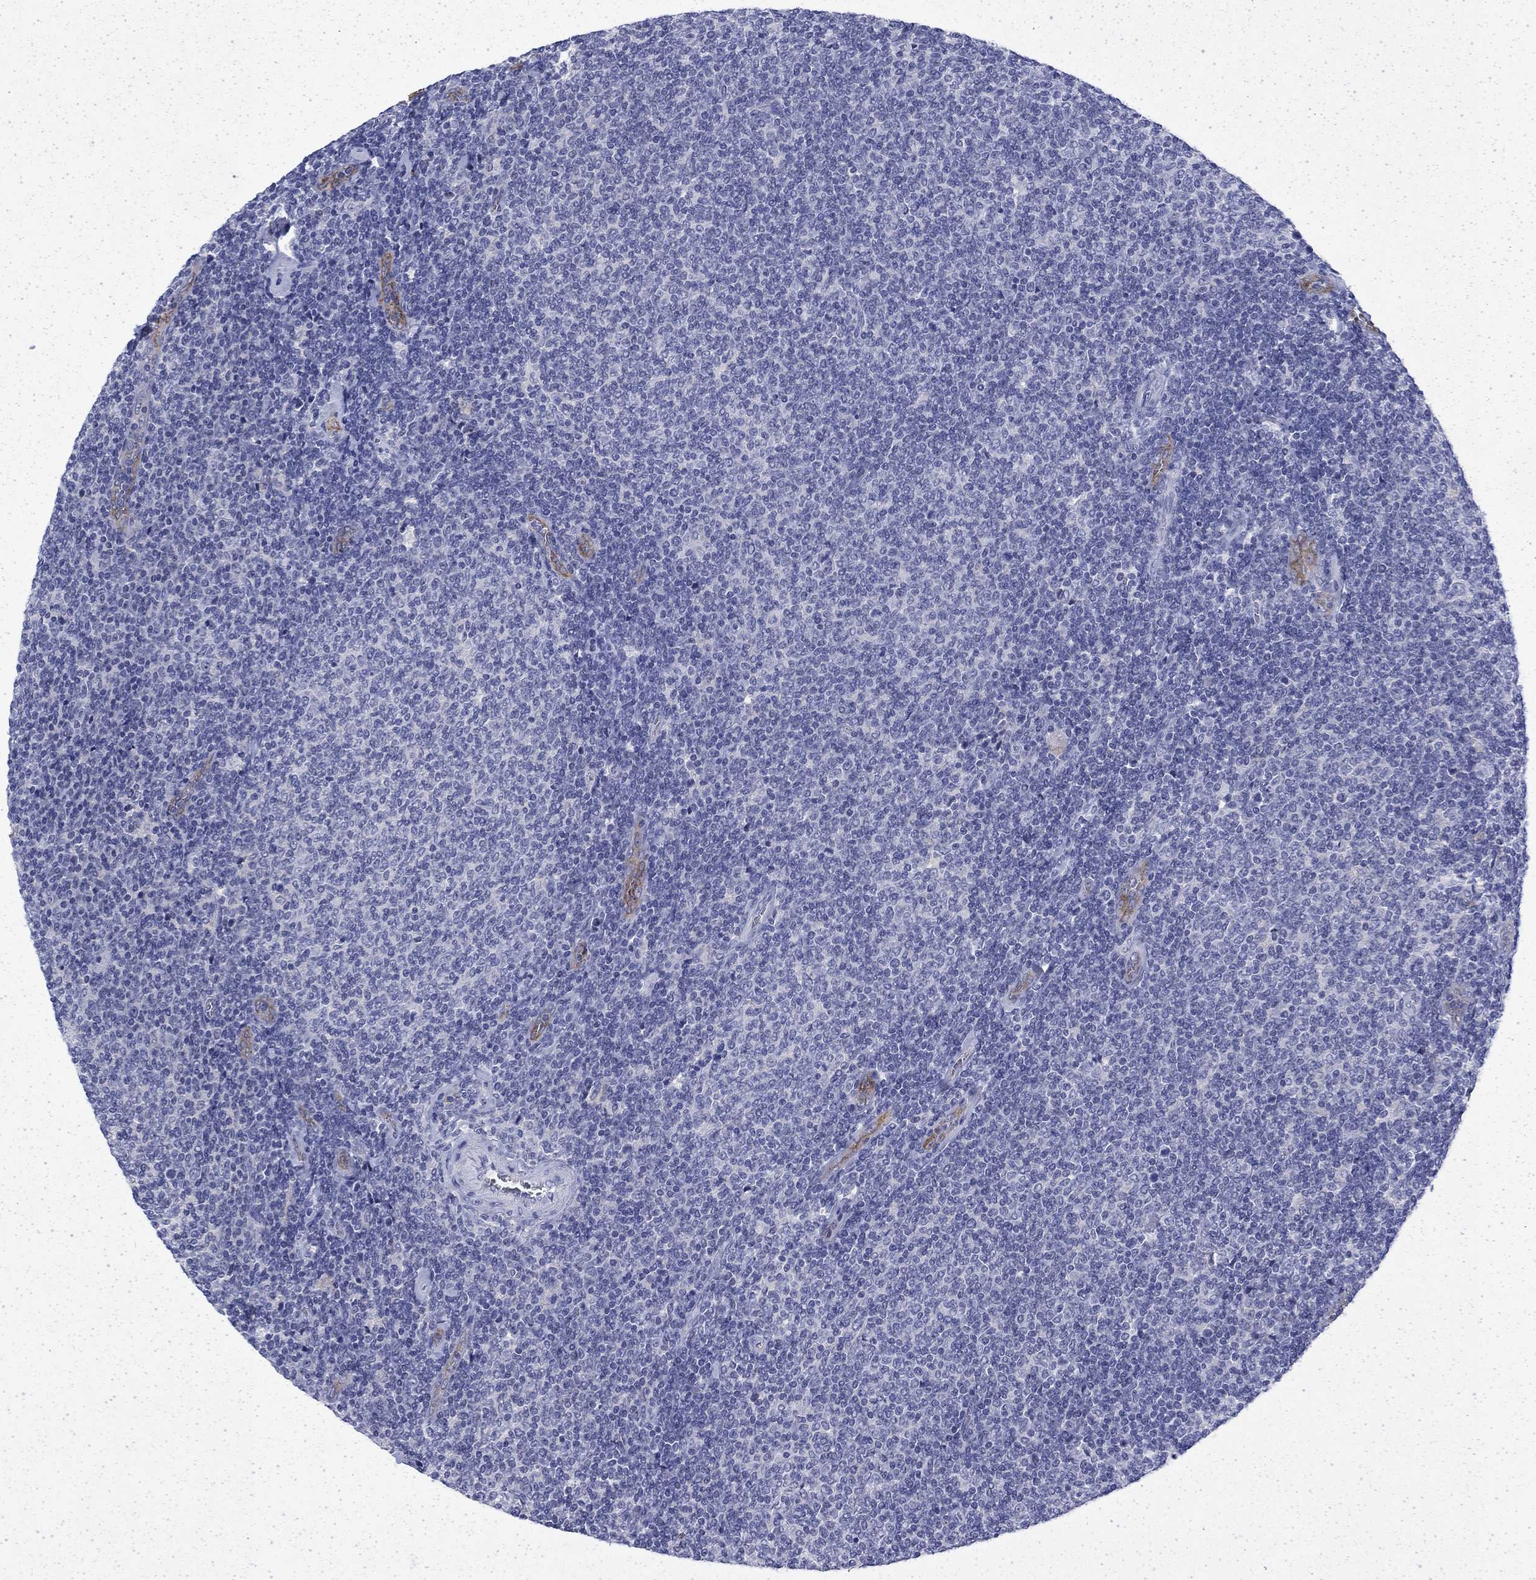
{"staining": {"intensity": "negative", "quantity": "none", "location": "none"}, "tissue": "lymphoma", "cell_type": "Tumor cells", "image_type": "cancer", "snomed": [{"axis": "morphology", "description": "Malignant lymphoma, non-Hodgkin's type, Low grade"}, {"axis": "topography", "description": "Lymph node"}], "caption": "Tumor cells show no significant positivity in low-grade malignant lymphoma, non-Hodgkin's type.", "gene": "ENPP6", "patient": {"sex": "male", "age": 52}}